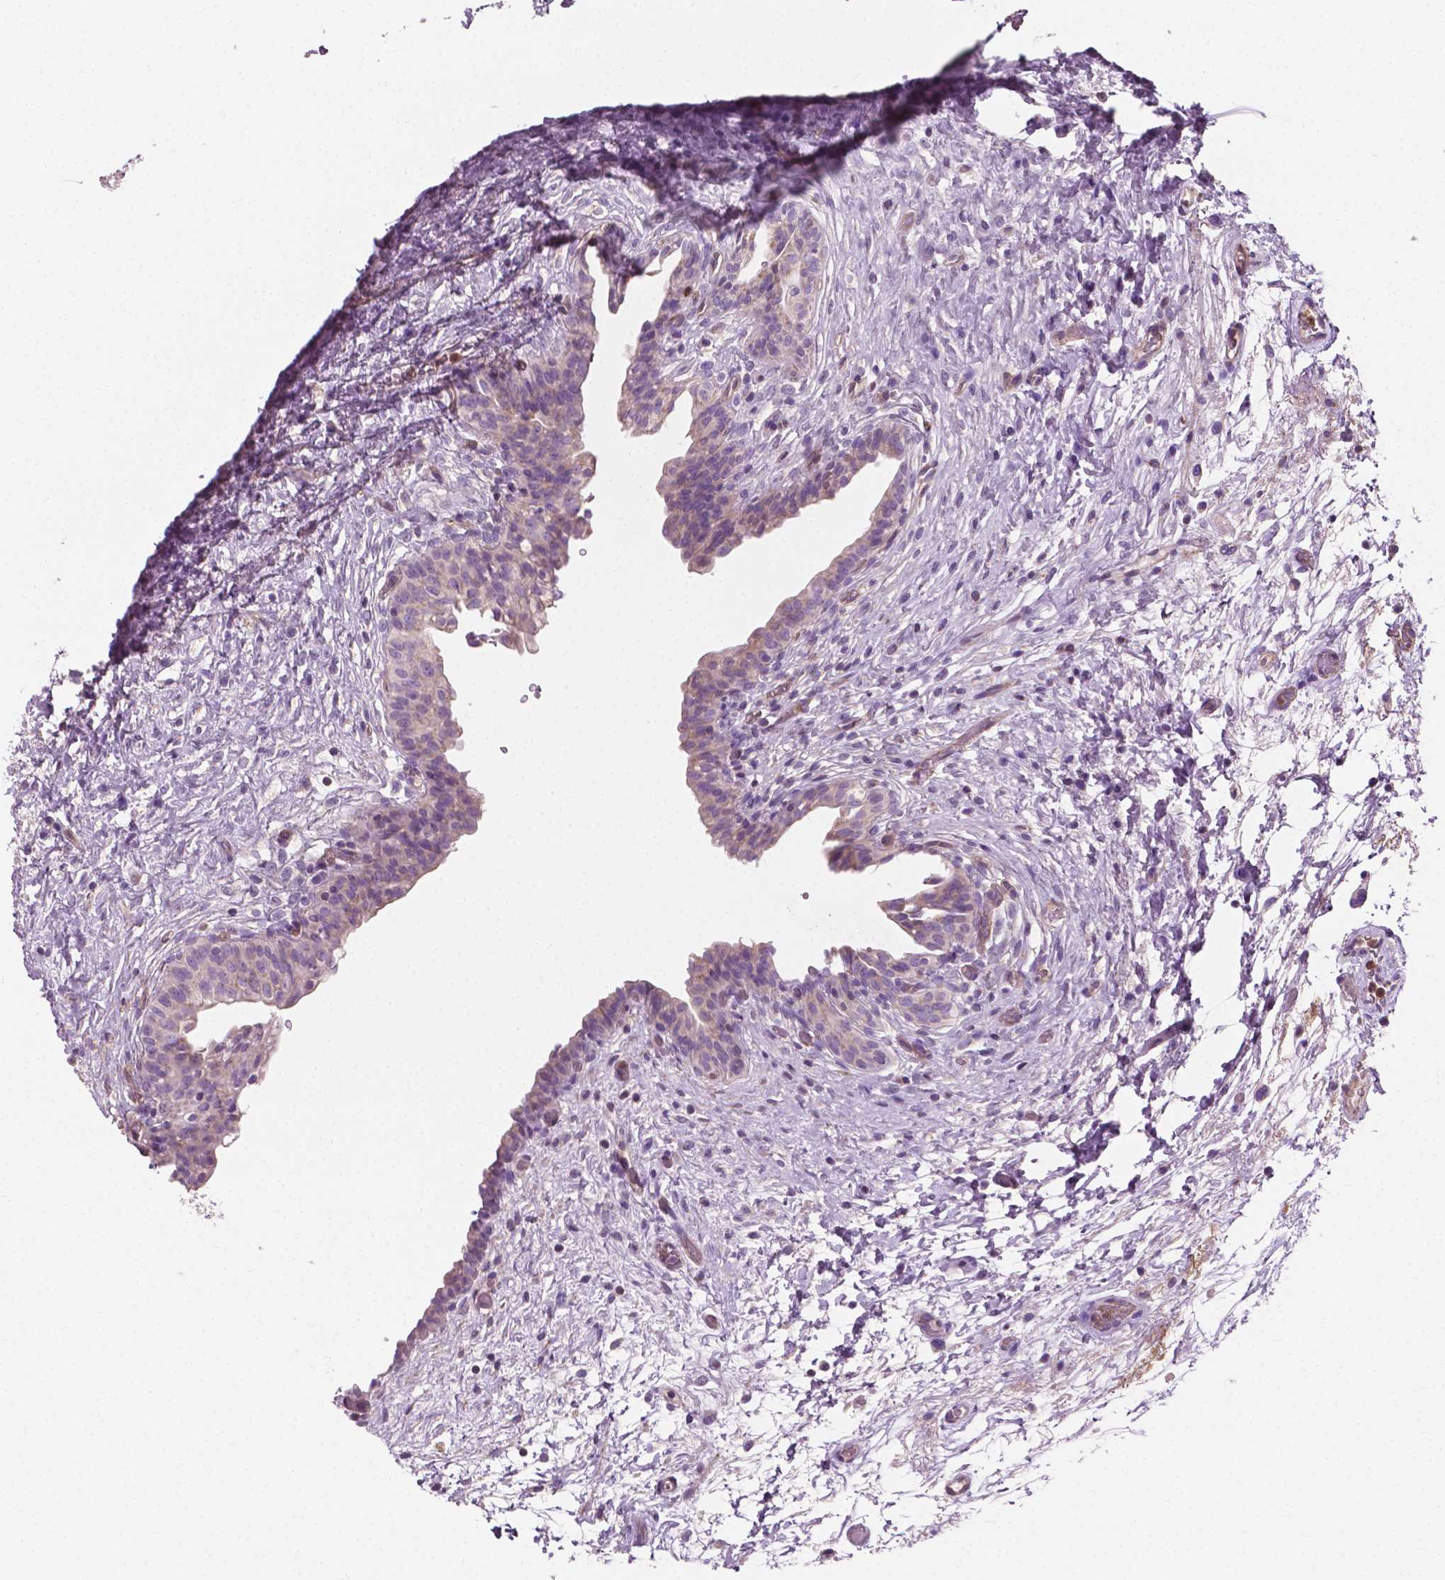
{"staining": {"intensity": "weak", "quantity": "<25%", "location": "cytoplasmic/membranous"}, "tissue": "urinary bladder", "cell_type": "Urothelial cells", "image_type": "normal", "snomed": [{"axis": "morphology", "description": "Normal tissue, NOS"}, {"axis": "topography", "description": "Urinary bladder"}], "caption": "The histopathology image reveals no significant positivity in urothelial cells of urinary bladder. The staining was performed using DAB (3,3'-diaminobenzidine) to visualize the protein expression in brown, while the nuclei were stained in blue with hematoxylin (Magnification: 20x).", "gene": "PTX3", "patient": {"sex": "male", "age": 69}}